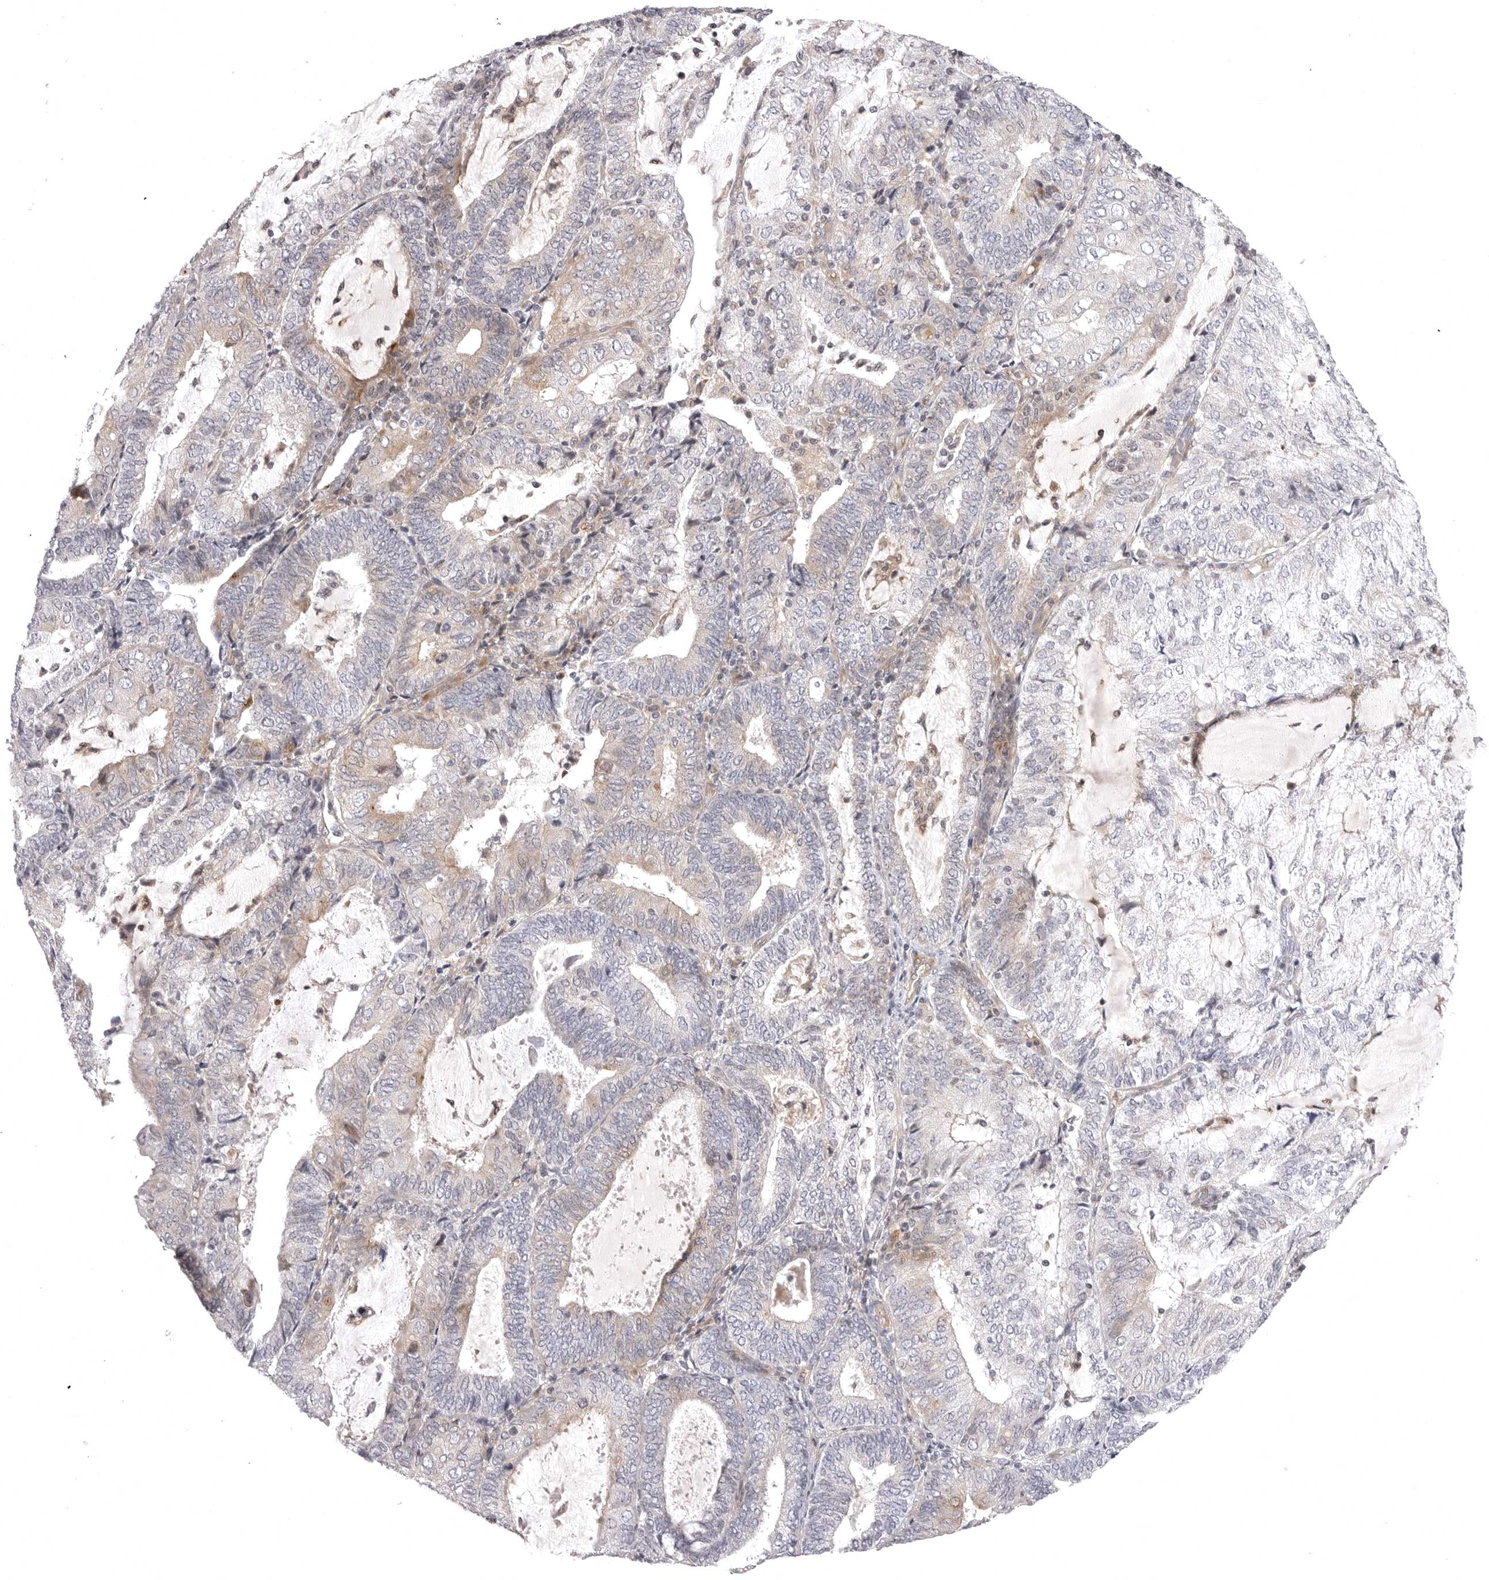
{"staining": {"intensity": "negative", "quantity": "none", "location": "none"}, "tissue": "endometrial cancer", "cell_type": "Tumor cells", "image_type": "cancer", "snomed": [{"axis": "morphology", "description": "Adenocarcinoma, NOS"}, {"axis": "topography", "description": "Endometrium"}], "caption": "IHC micrograph of neoplastic tissue: endometrial cancer (adenocarcinoma) stained with DAB displays no significant protein positivity in tumor cells.", "gene": "CD300LD", "patient": {"sex": "female", "age": 81}}